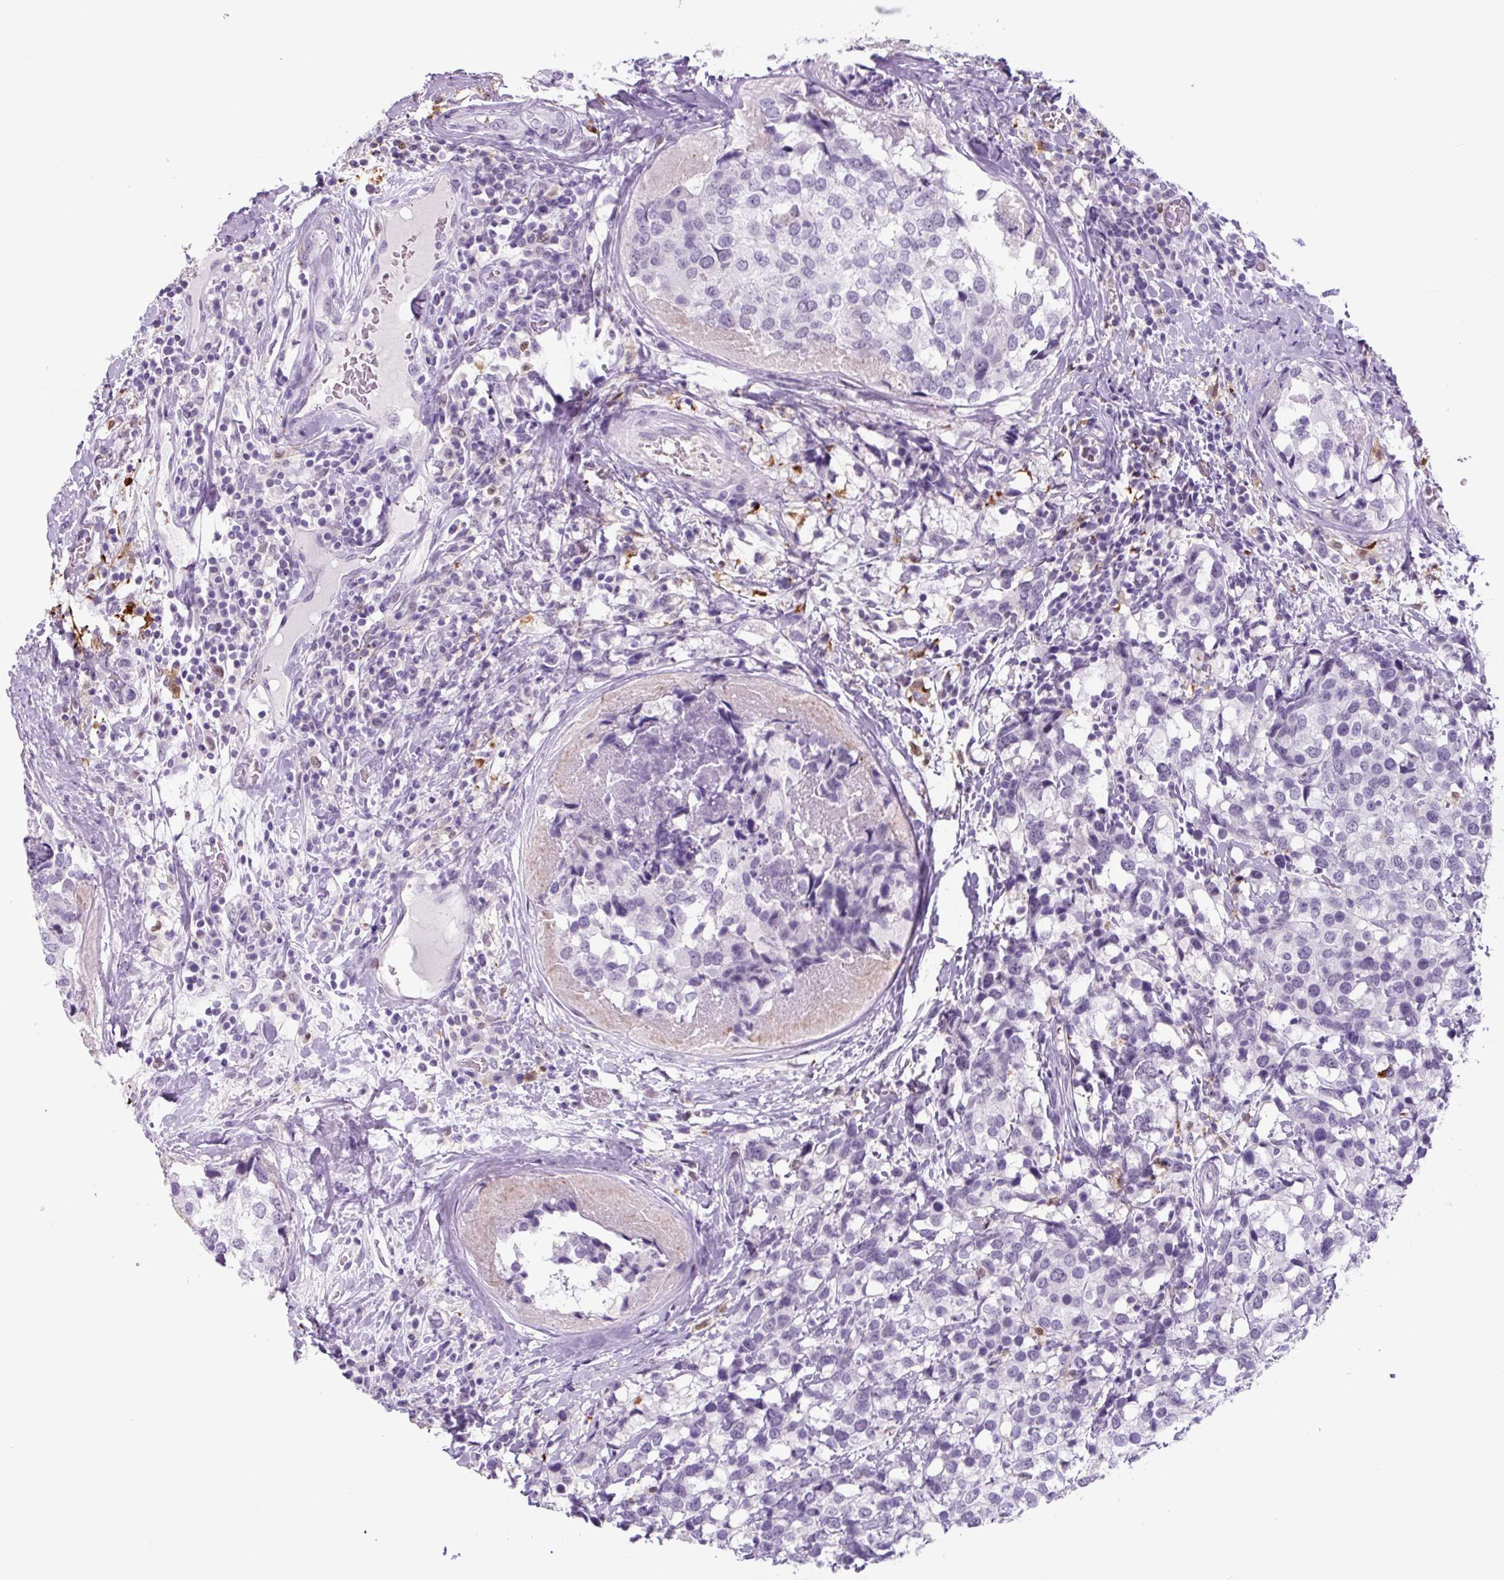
{"staining": {"intensity": "negative", "quantity": "none", "location": "none"}, "tissue": "breast cancer", "cell_type": "Tumor cells", "image_type": "cancer", "snomed": [{"axis": "morphology", "description": "Lobular carcinoma"}, {"axis": "topography", "description": "Breast"}], "caption": "A photomicrograph of human lobular carcinoma (breast) is negative for staining in tumor cells. (Brightfield microscopy of DAB (3,3'-diaminobenzidine) immunohistochemistry at high magnification).", "gene": "TNFRSF8", "patient": {"sex": "female", "age": 59}}